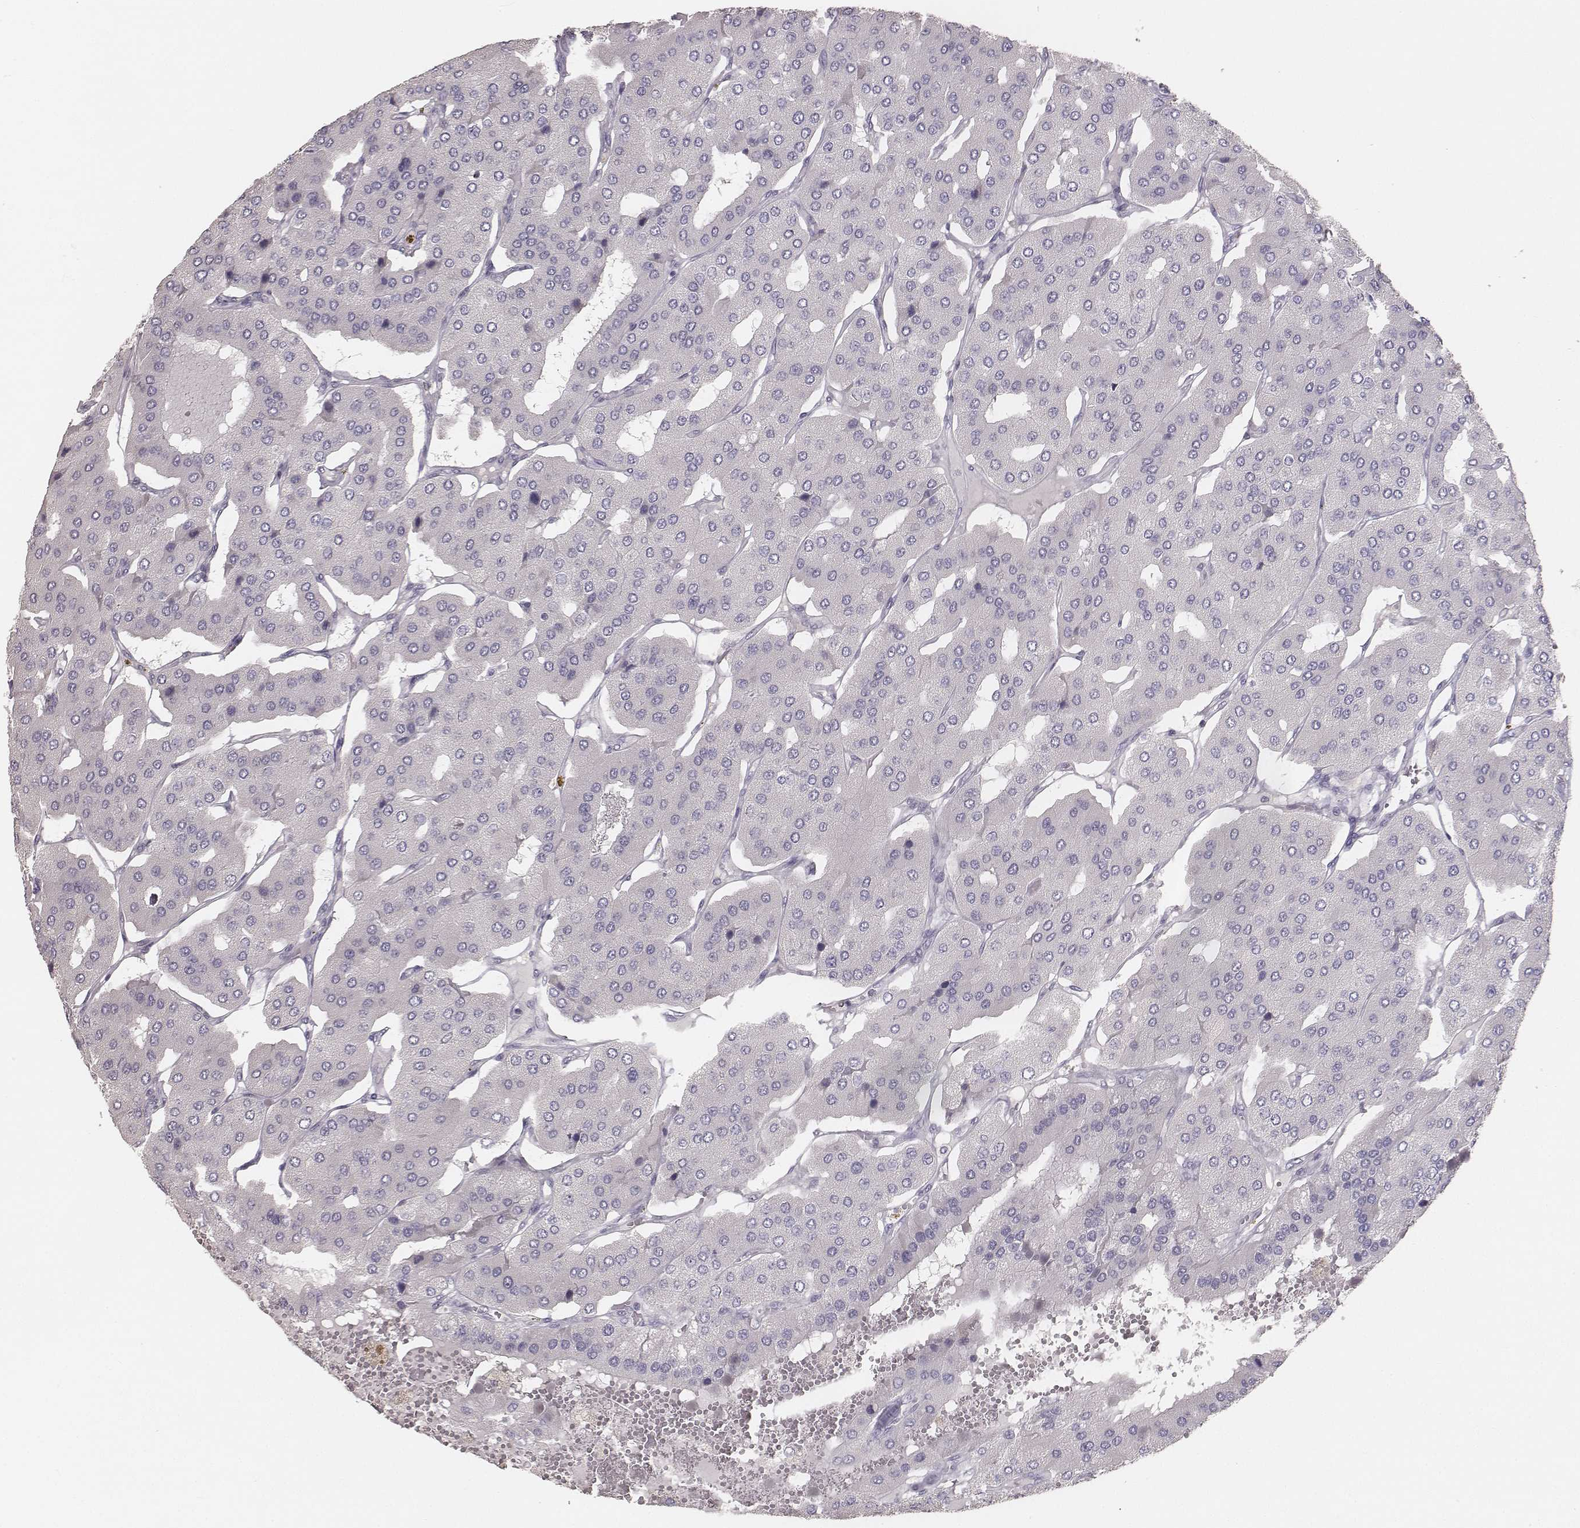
{"staining": {"intensity": "negative", "quantity": "none", "location": "none"}, "tissue": "parathyroid gland", "cell_type": "Glandular cells", "image_type": "normal", "snomed": [{"axis": "morphology", "description": "Normal tissue, NOS"}, {"axis": "morphology", "description": "Adenoma, NOS"}, {"axis": "topography", "description": "Parathyroid gland"}], "caption": "High magnification brightfield microscopy of normal parathyroid gland stained with DAB (3,3'-diaminobenzidine) (brown) and counterstained with hematoxylin (blue): glandular cells show no significant positivity. (DAB (3,3'-diaminobenzidine) IHC, high magnification).", "gene": "MYH6", "patient": {"sex": "female", "age": 86}}